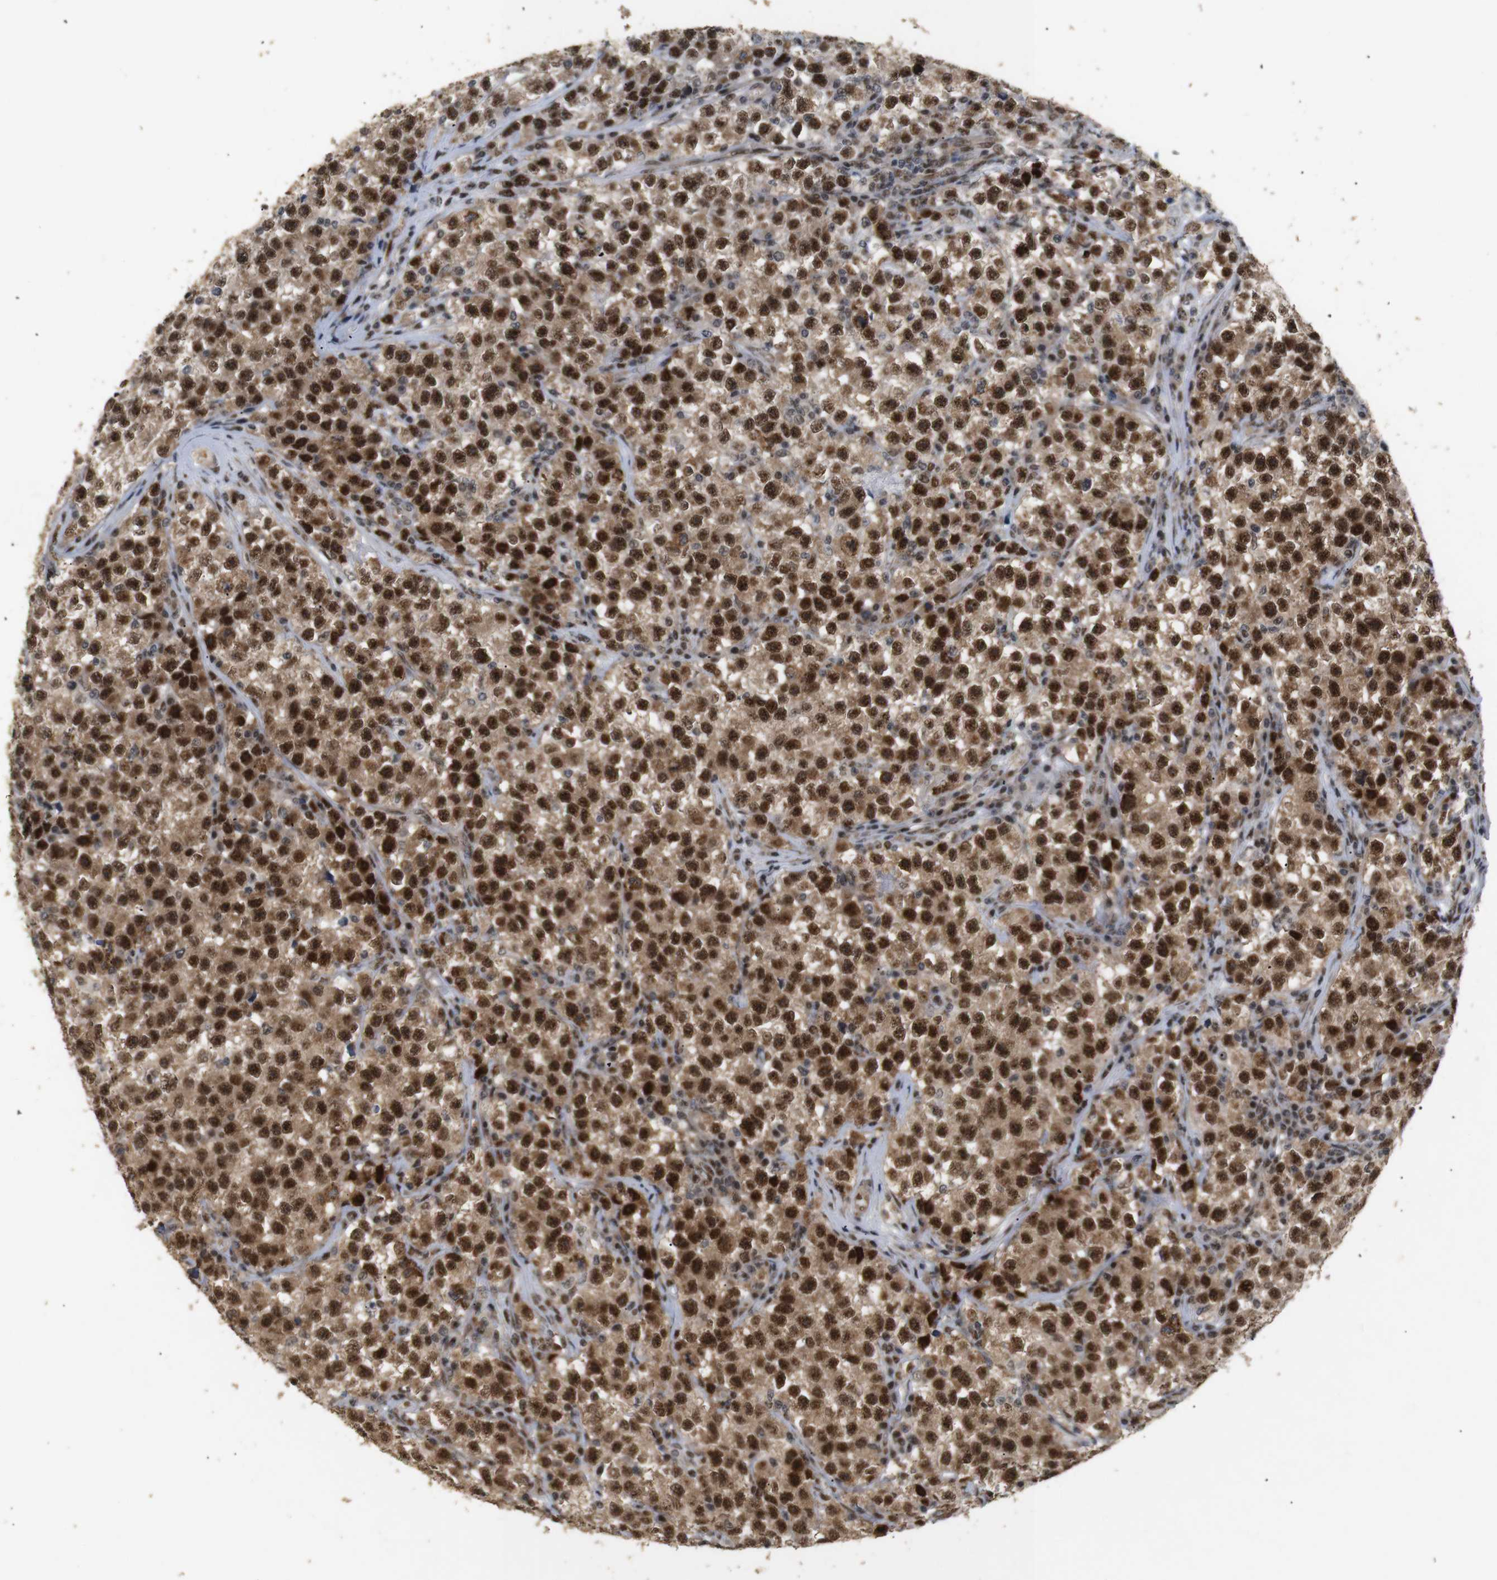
{"staining": {"intensity": "strong", "quantity": ">75%", "location": "cytoplasmic/membranous,nuclear"}, "tissue": "testis cancer", "cell_type": "Tumor cells", "image_type": "cancer", "snomed": [{"axis": "morphology", "description": "Seminoma, NOS"}, {"axis": "topography", "description": "Testis"}], "caption": "Testis seminoma stained with a protein marker shows strong staining in tumor cells.", "gene": "PYM1", "patient": {"sex": "male", "age": 22}}